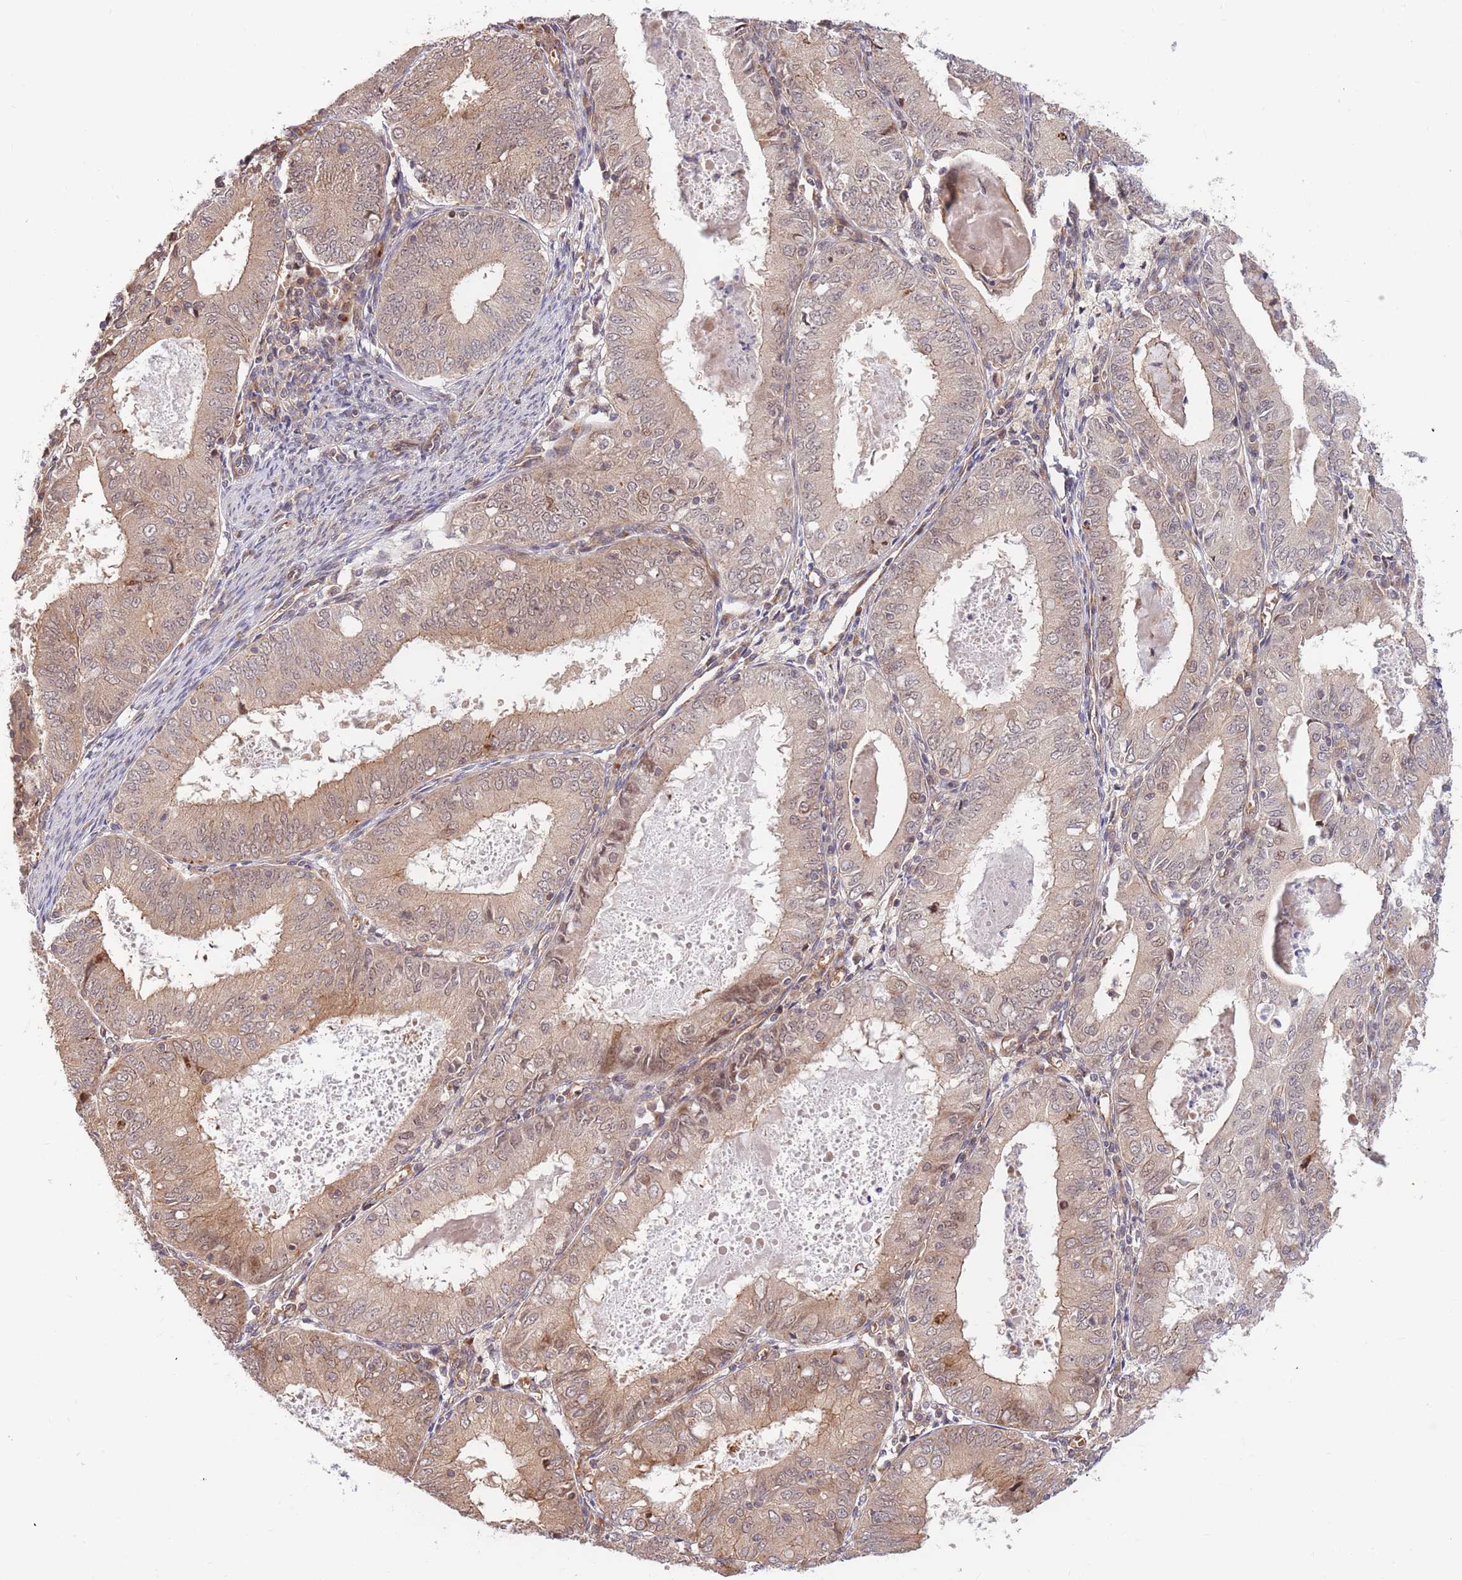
{"staining": {"intensity": "moderate", "quantity": "<25%", "location": "cytoplasmic/membranous,nuclear"}, "tissue": "endometrial cancer", "cell_type": "Tumor cells", "image_type": "cancer", "snomed": [{"axis": "morphology", "description": "Adenocarcinoma, NOS"}, {"axis": "topography", "description": "Endometrium"}], "caption": "A brown stain shows moderate cytoplasmic/membranous and nuclear expression of a protein in human endometrial adenocarcinoma tumor cells.", "gene": "HAUS3", "patient": {"sex": "female", "age": 57}}